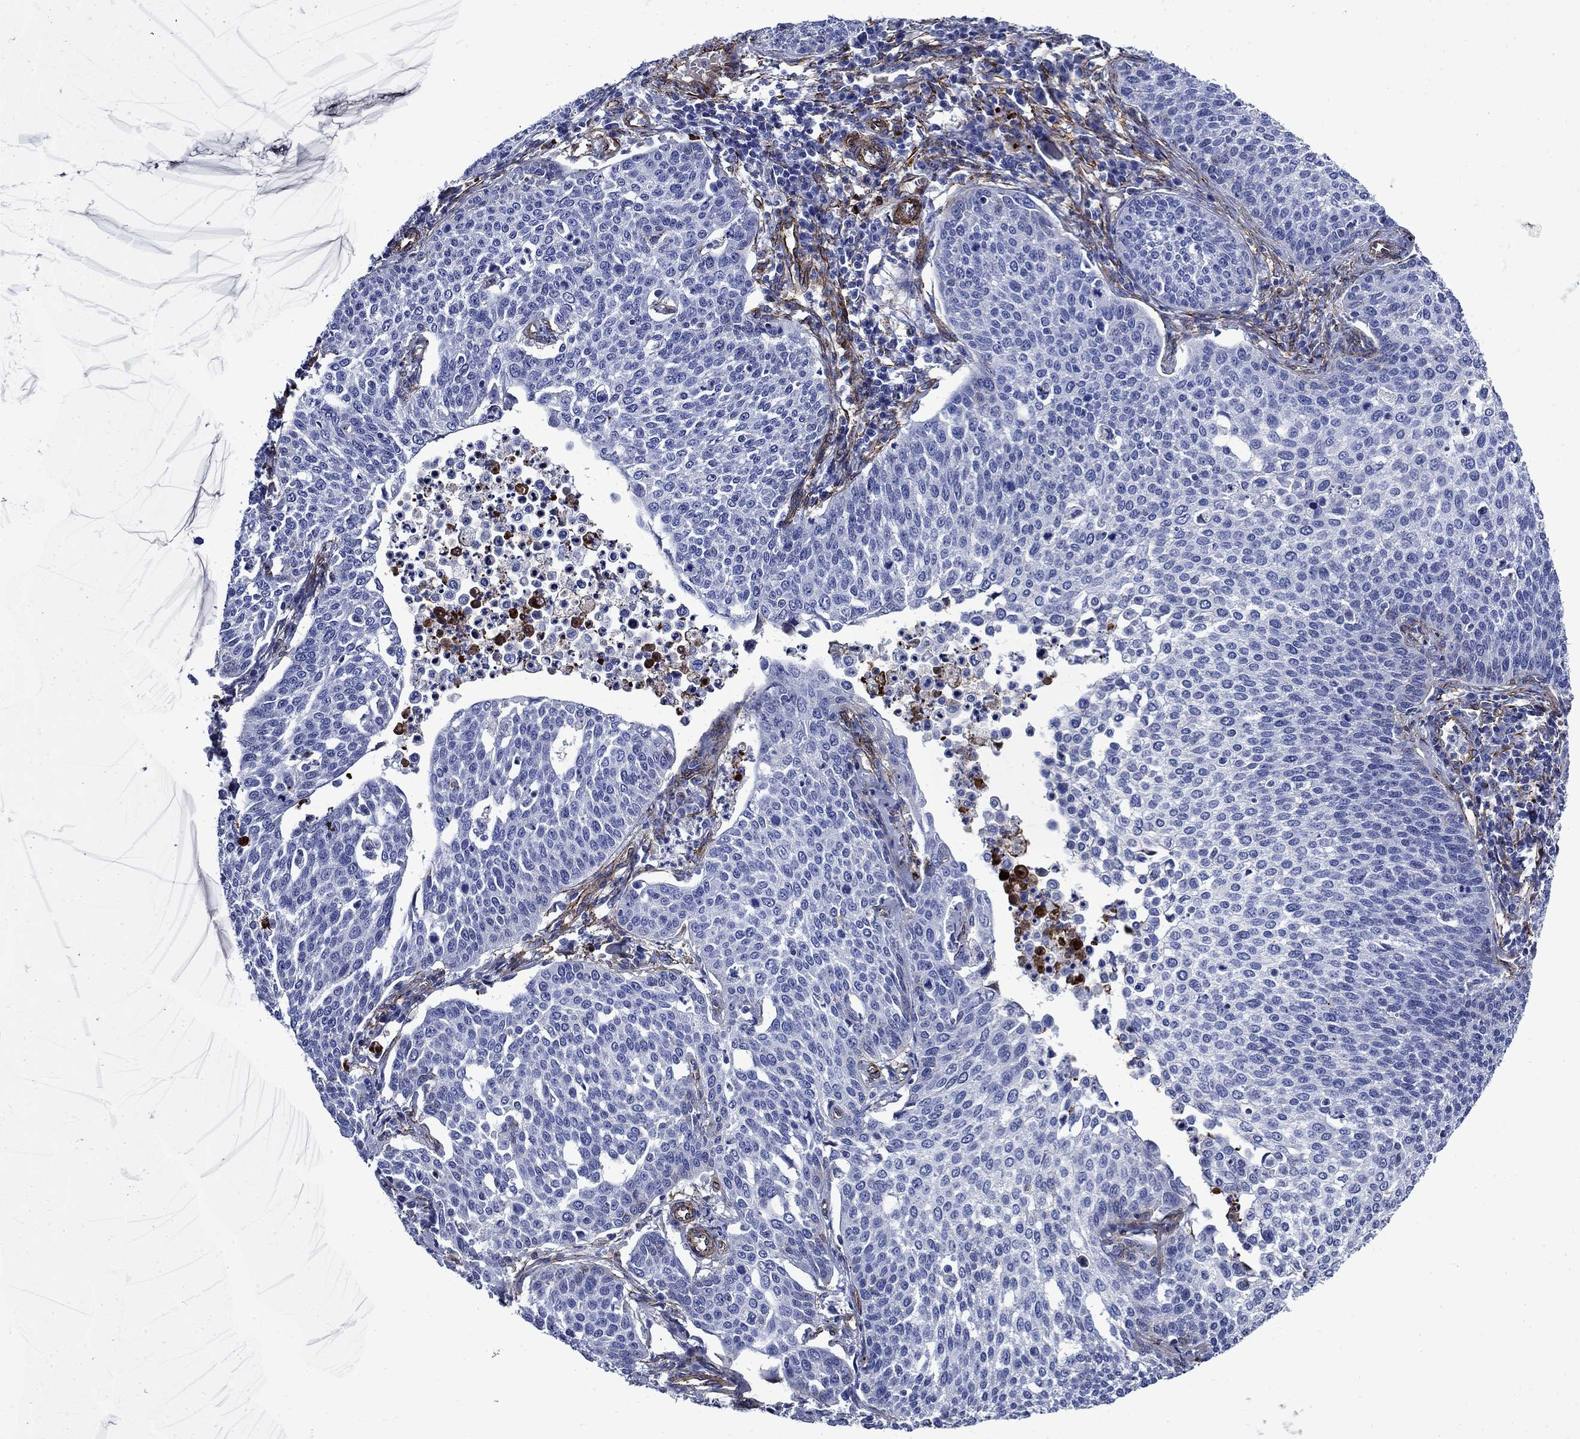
{"staining": {"intensity": "negative", "quantity": "none", "location": "none"}, "tissue": "cervical cancer", "cell_type": "Tumor cells", "image_type": "cancer", "snomed": [{"axis": "morphology", "description": "Squamous cell carcinoma, NOS"}, {"axis": "topography", "description": "Cervix"}], "caption": "IHC image of human cervical cancer stained for a protein (brown), which reveals no expression in tumor cells.", "gene": "VTN", "patient": {"sex": "female", "age": 34}}